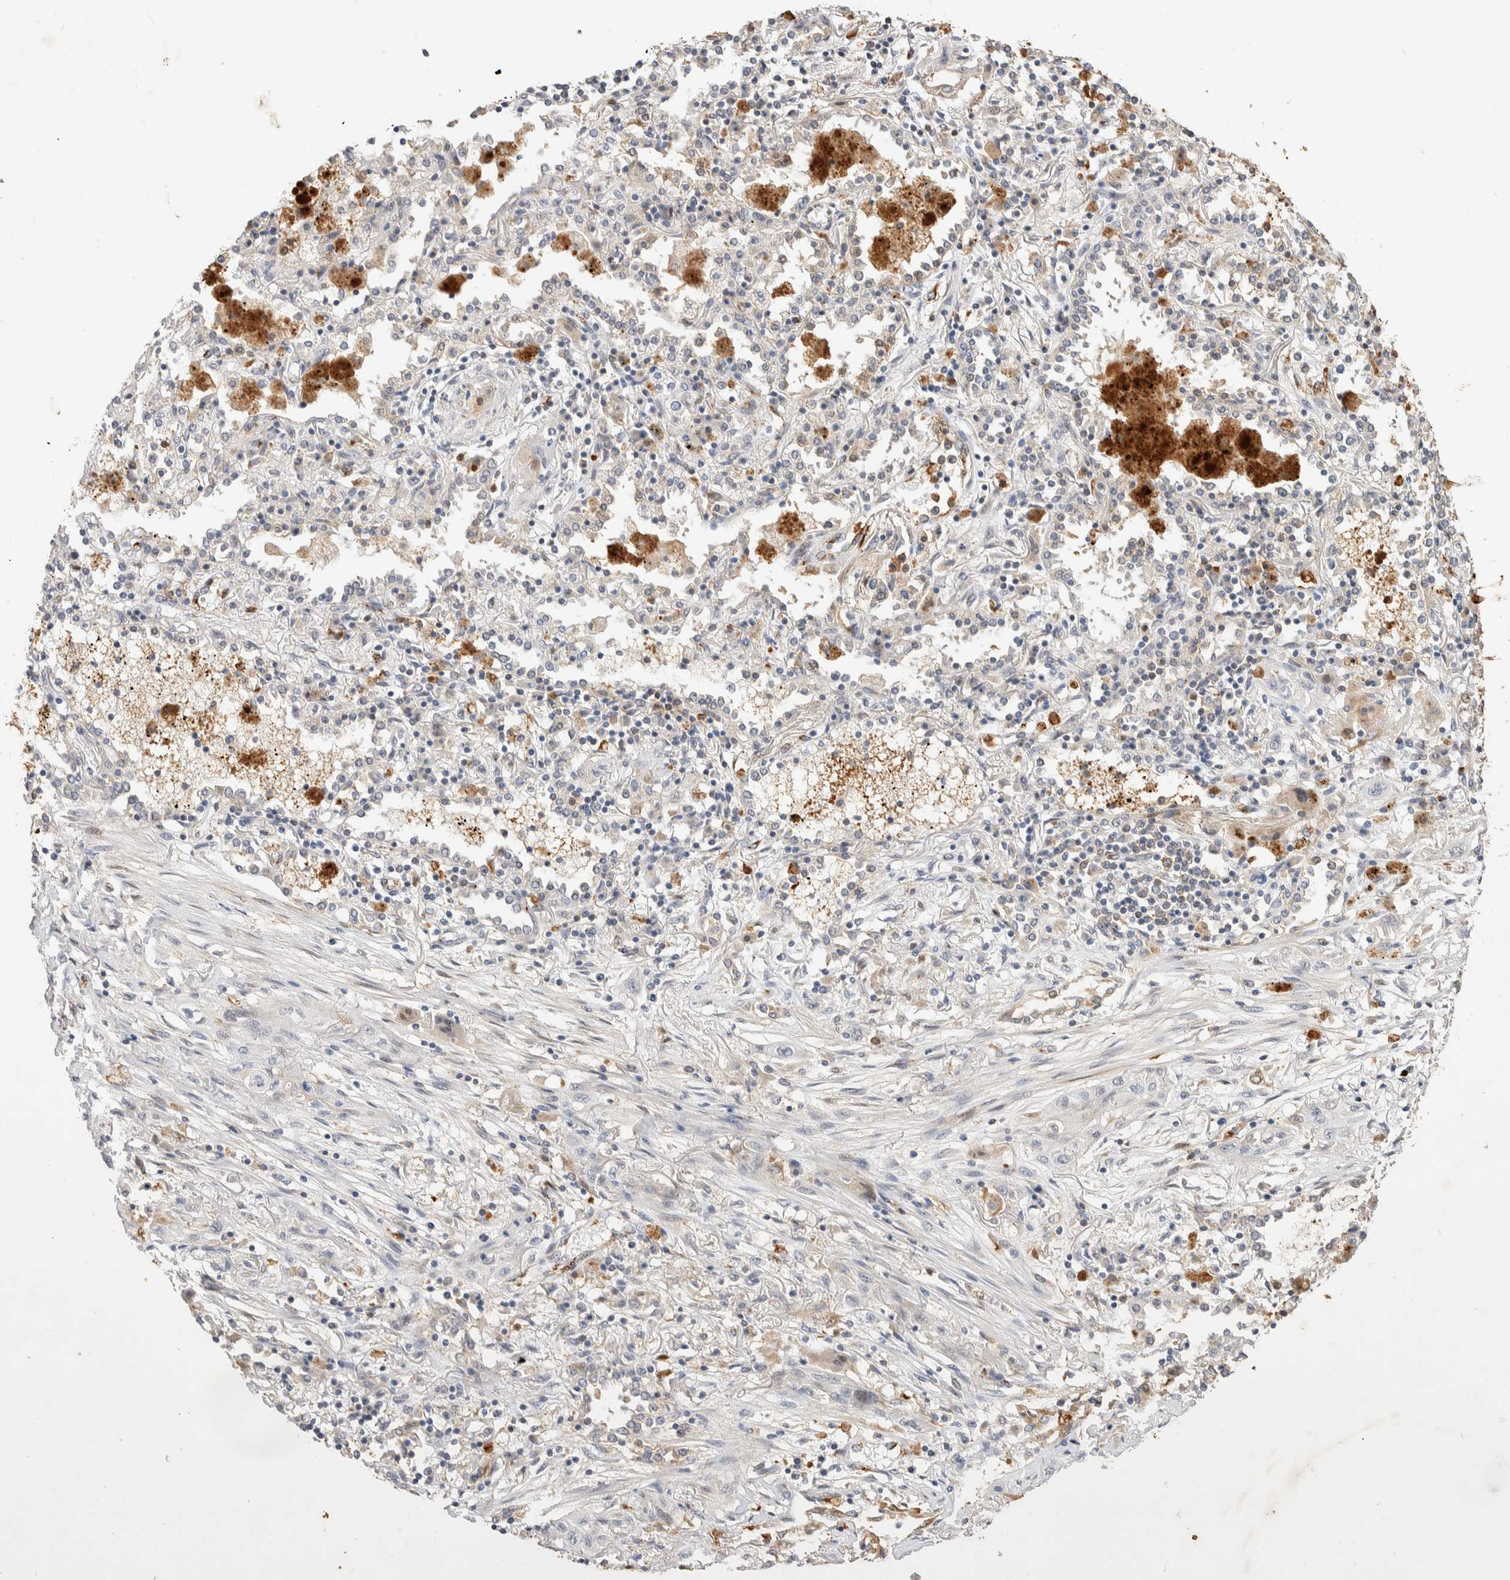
{"staining": {"intensity": "negative", "quantity": "none", "location": "none"}, "tissue": "lung cancer", "cell_type": "Tumor cells", "image_type": "cancer", "snomed": [{"axis": "morphology", "description": "Squamous cell carcinoma, NOS"}, {"axis": "topography", "description": "Lung"}], "caption": "Micrograph shows no significant protein positivity in tumor cells of squamous cell carcinoma (lung).", "gene": "NSMAF", "patient": {"sex": "female", "age": 47}}